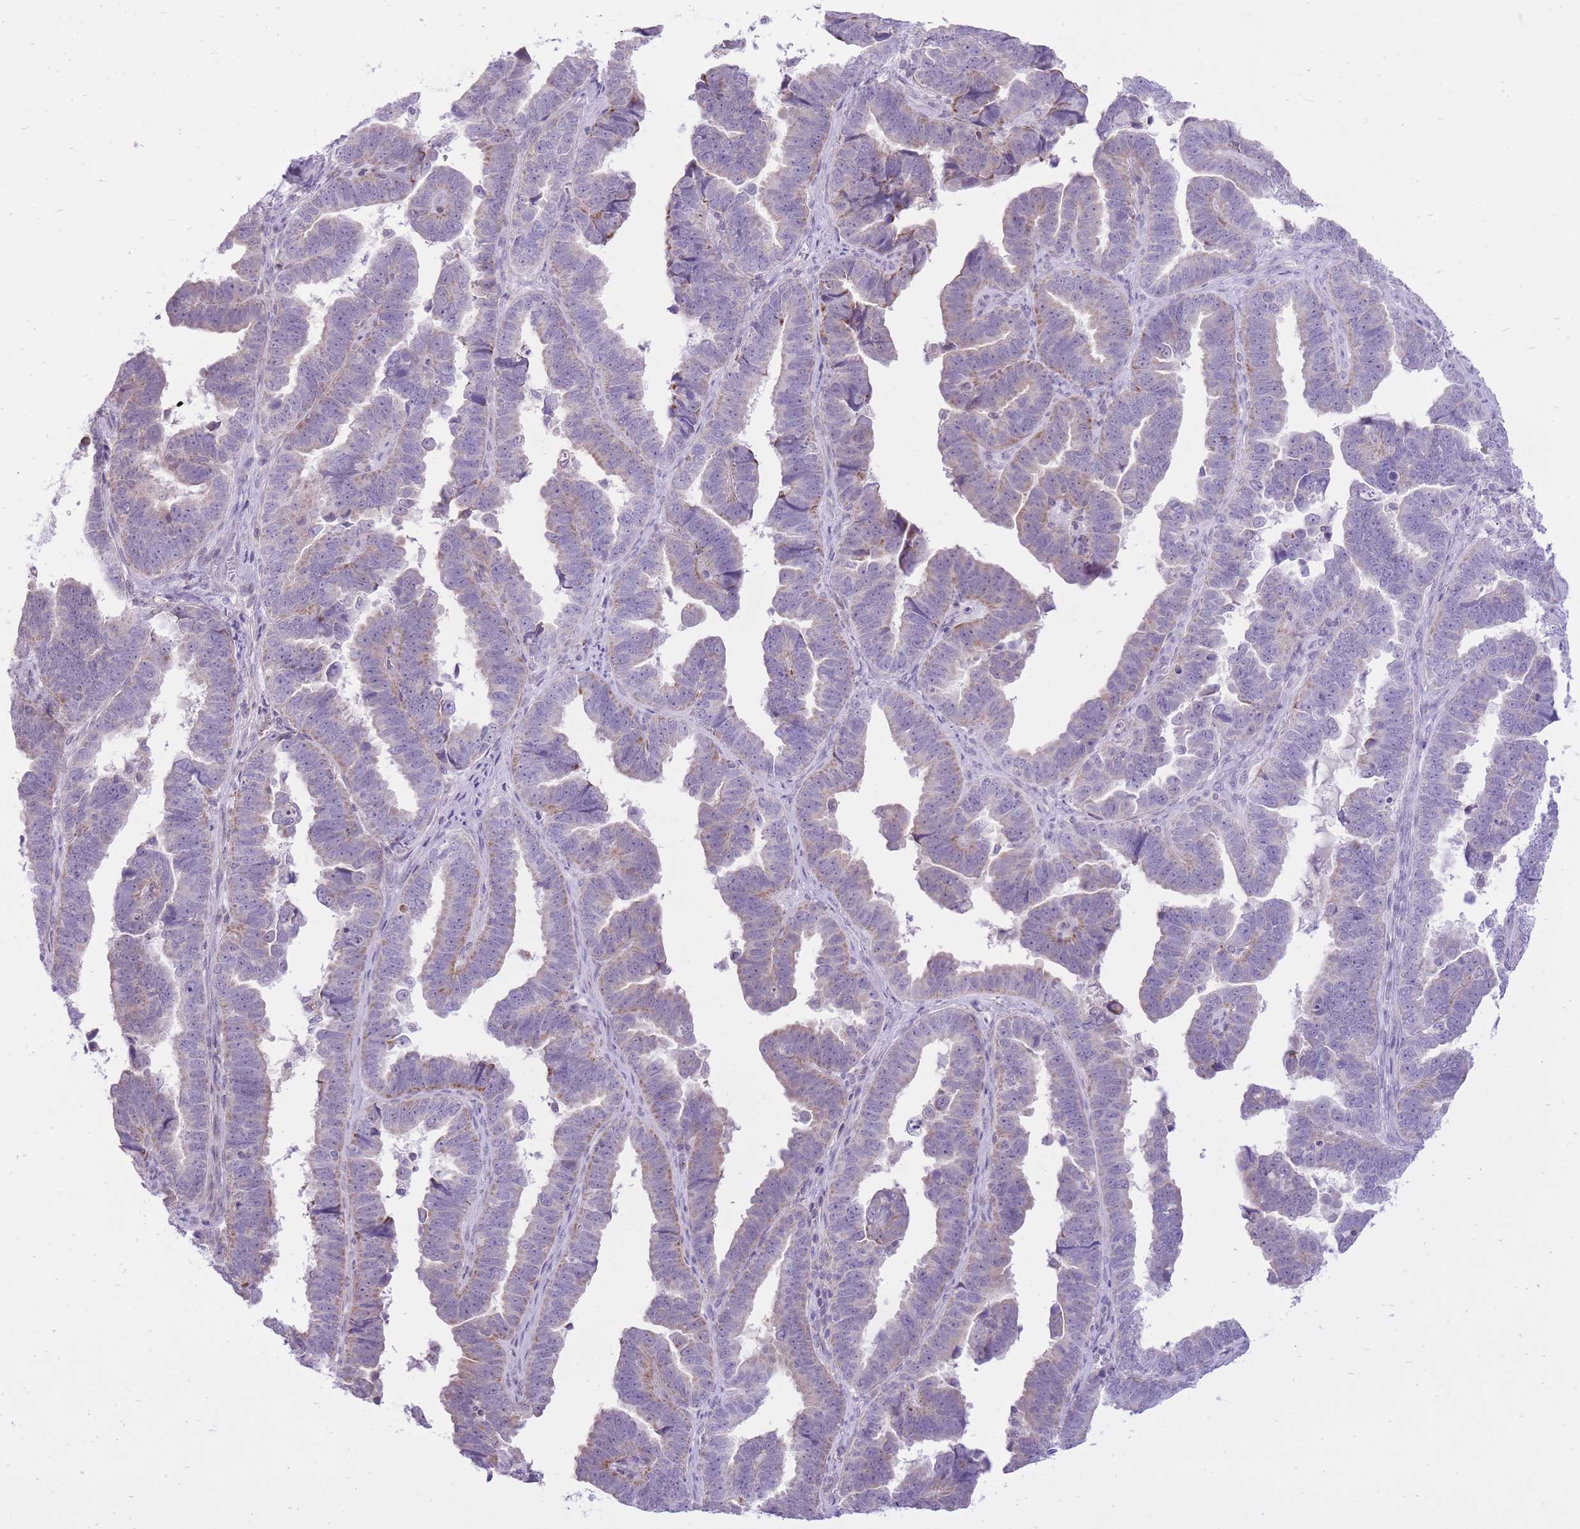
{"staining": {"intensity": "weak", "quantity": "<25%", "location": "cytoplasmic/membranous"}, "tissue": "endometrial cancer", "cell_type": "Tumor cells", "image_type": "cancer", "snomed": [{"axis": "morphology", "description": "Adenocarcinoma, NOS"}, {"axis": "topography", "description": "Endometrium"}], "caption": "Tumor cells are negative for brown protein staining in adenocarcinoma (endometrial).", "gene": "DENND2D", "patient": {"sex": "female", "age": 75}}